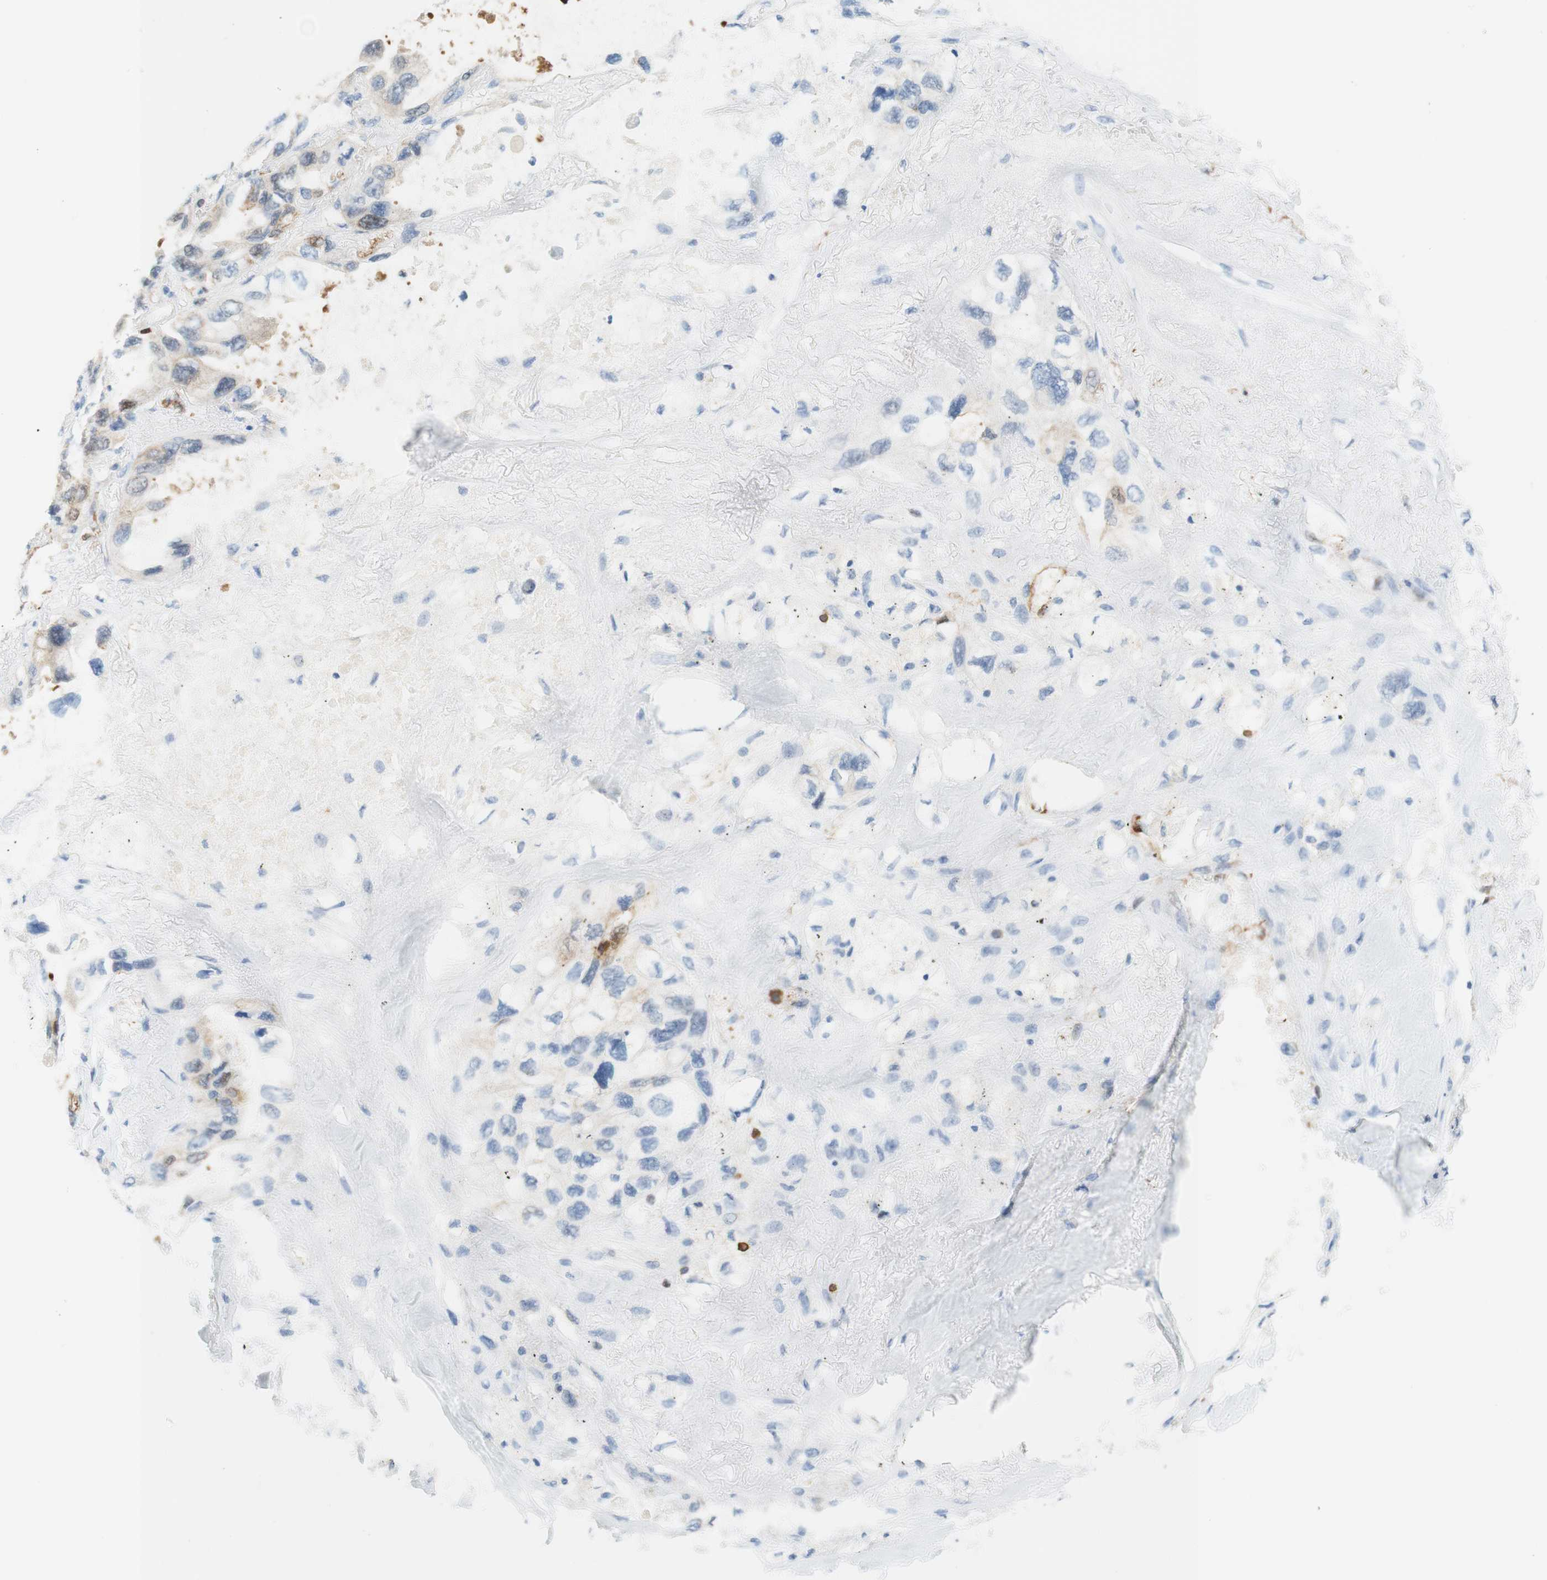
{"staining": {"intensity": "weak", "quantity": "<25%", "location": "cytoplasmic/membranous"}, "tissue": "lung cancer", "cell_type": "Tumor cells", "image_type": "cancer", "snomed": [{"axis": "morphology", "description": "Squamous cell carcinoma, NOS"}, {"axis": "topography", "description": "Lung"}], "caption": "Micrograph shows no significant protein positivity in tumor cells of lung cancer. (Immunohistochemistry (ihc), brightfield microscopy, high magnification).", "gene": "STMN1", "patient": {"sex": "female", "age": 73}}